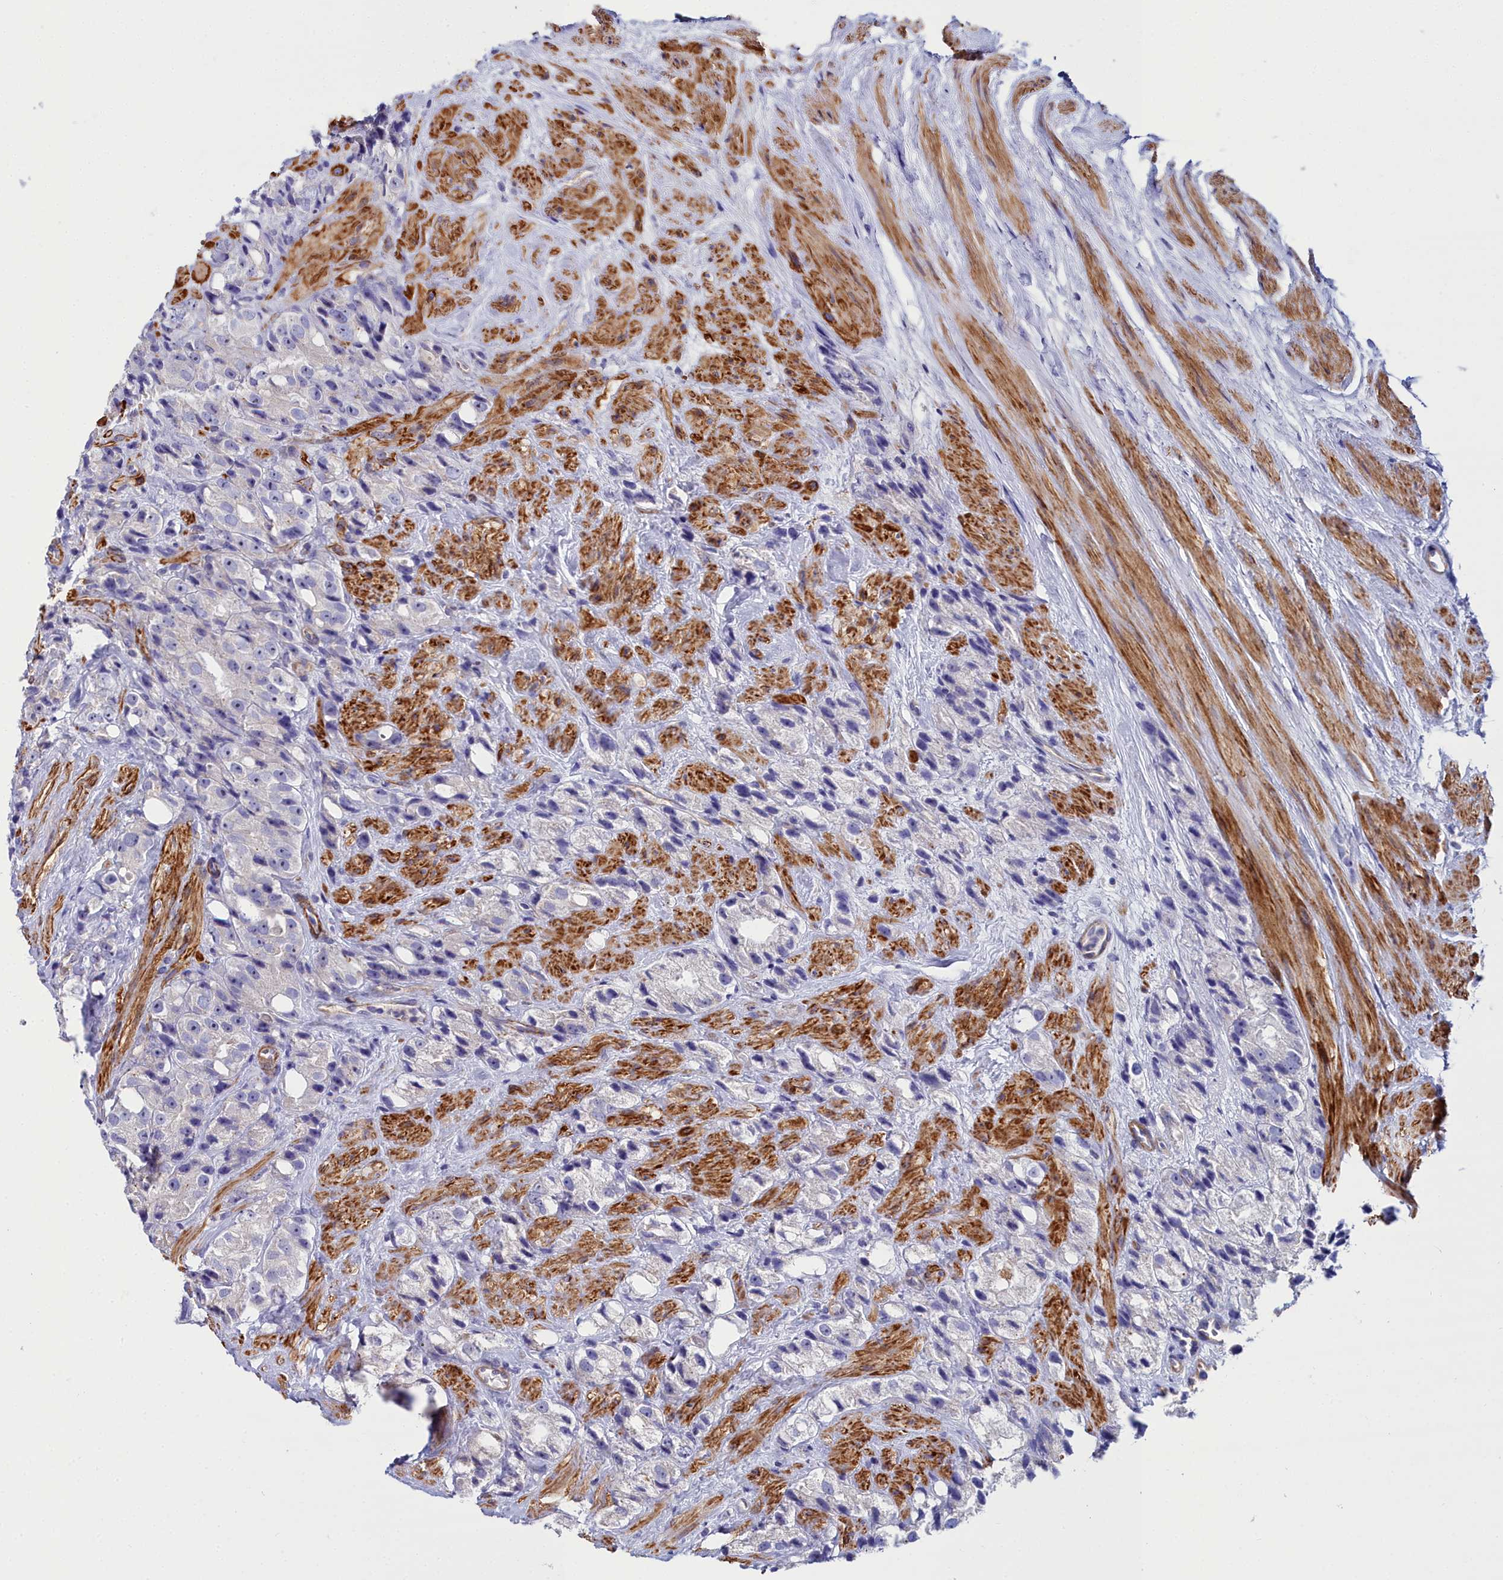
{"staining": {"intensity": "negative", "quantity": "none", "location": "none"}, "tissue": "prostate cancer", "cell_type": "Tumor cells", "image_type": "cancer", "snomed": [{"axis": "morphology", "description": "Adenocarcinoma, NOS"}, {"axis": "topography", "description": "Prostate"}], "caption": "An IHC image of prostate cancer (adenocarcinoma) is shown. There is no staining in tumor cells of prostate cancer (adenocarcinoma). (DAB immunohistochemistry visualized using brightfield microscopy, high magnification).", "gene": "FADS3", "patient": {"sex": "male", "age": 79}}